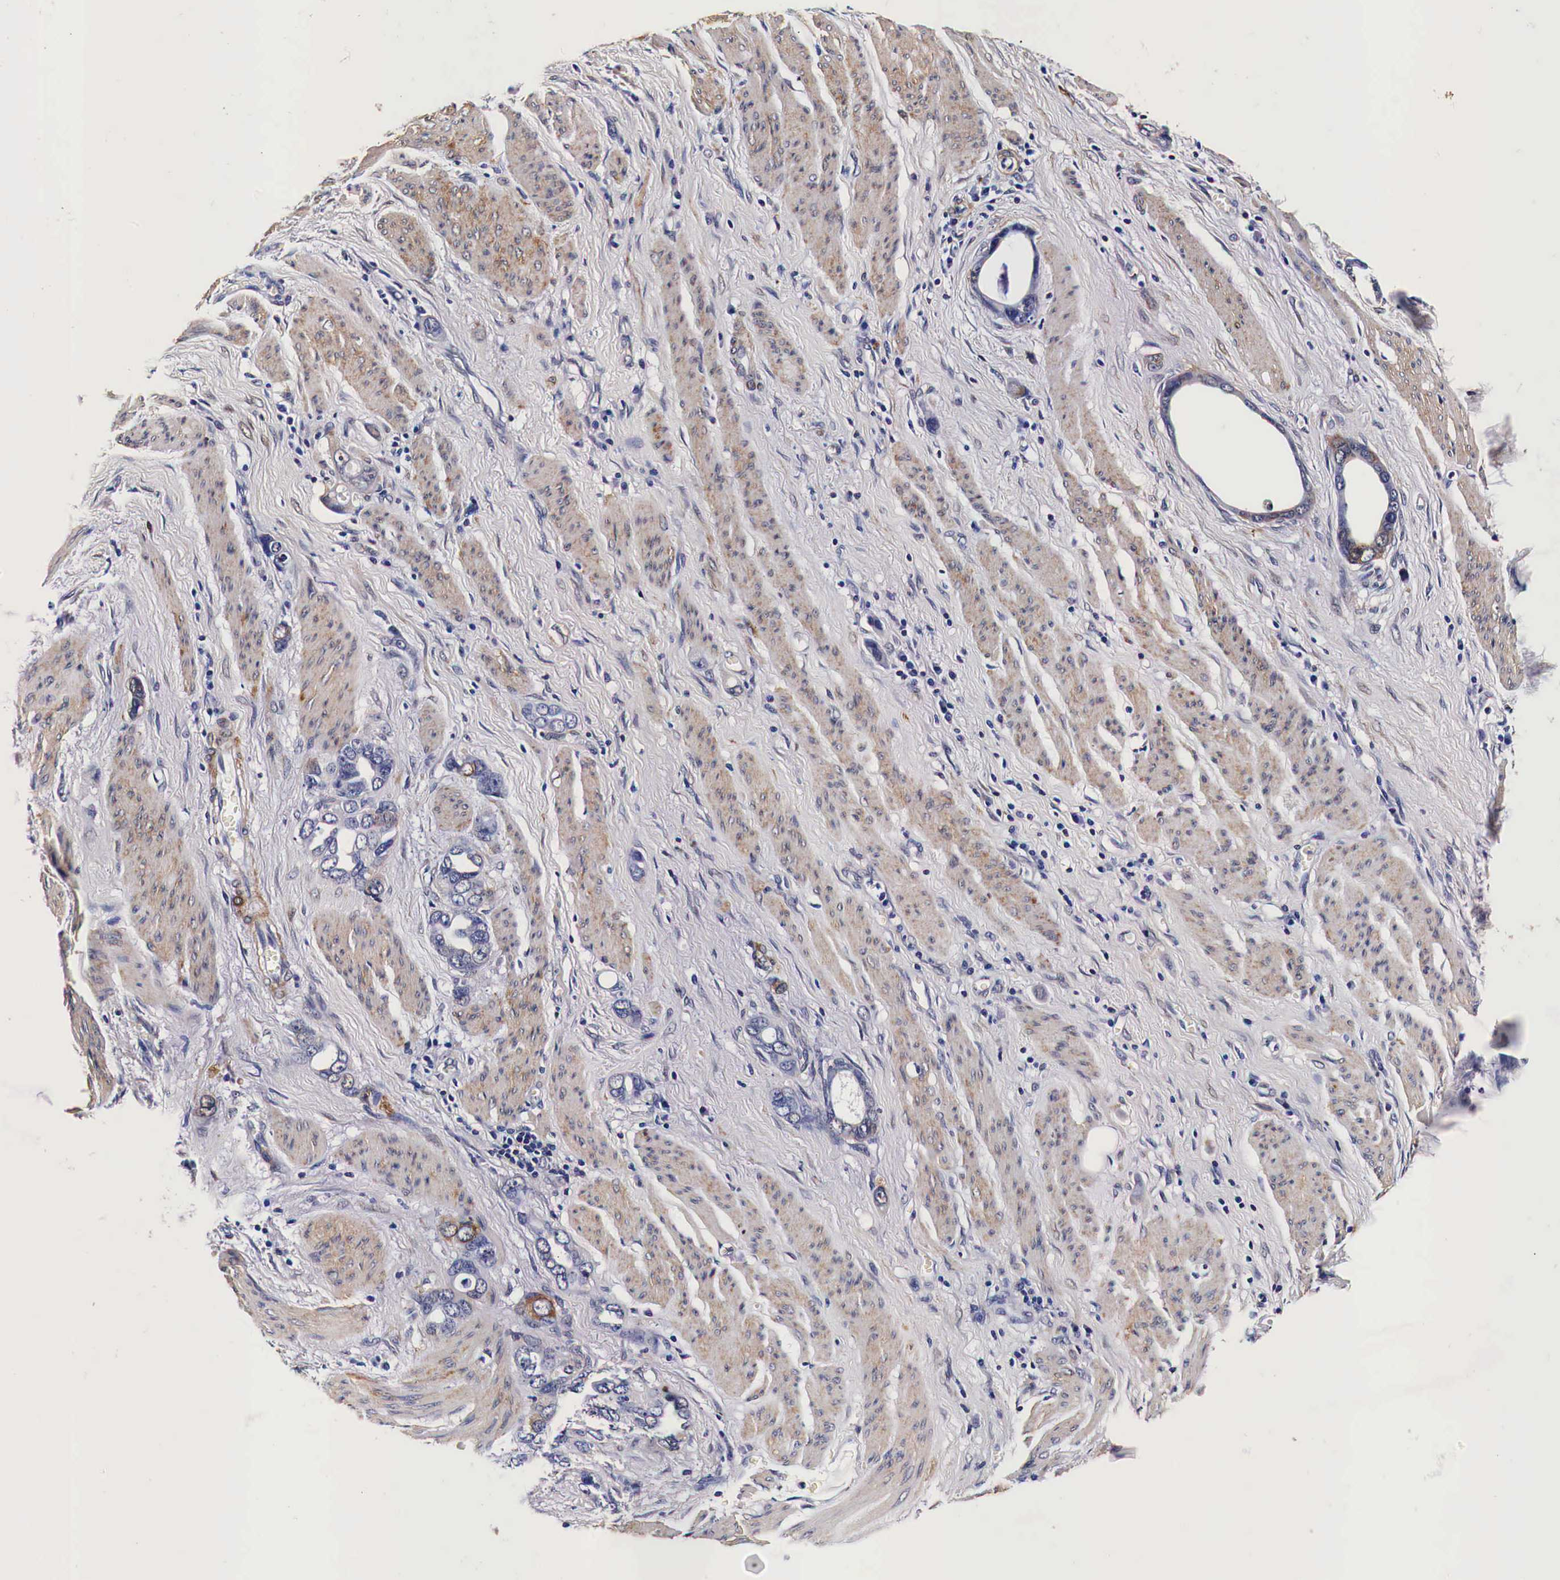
{"staining": {"intensity": "weak", "quantity": "<25%", "location": "cytoplasmic/membranous"}, "tissue": "stomach cancer", "cell_type": "Tumor cells", "image_type": "cancer", "snomed": [{"axis": "morphology", "description": "Adenocarcinoma, NOS"}, {"axis": "topography", "description": "Stomach"}], "caption": "IHC of human stomach adenocarcinoma shows no expression in tumor cells.", "gene": "HSPB1", "patient": {"sex": "male", "age": 78}}